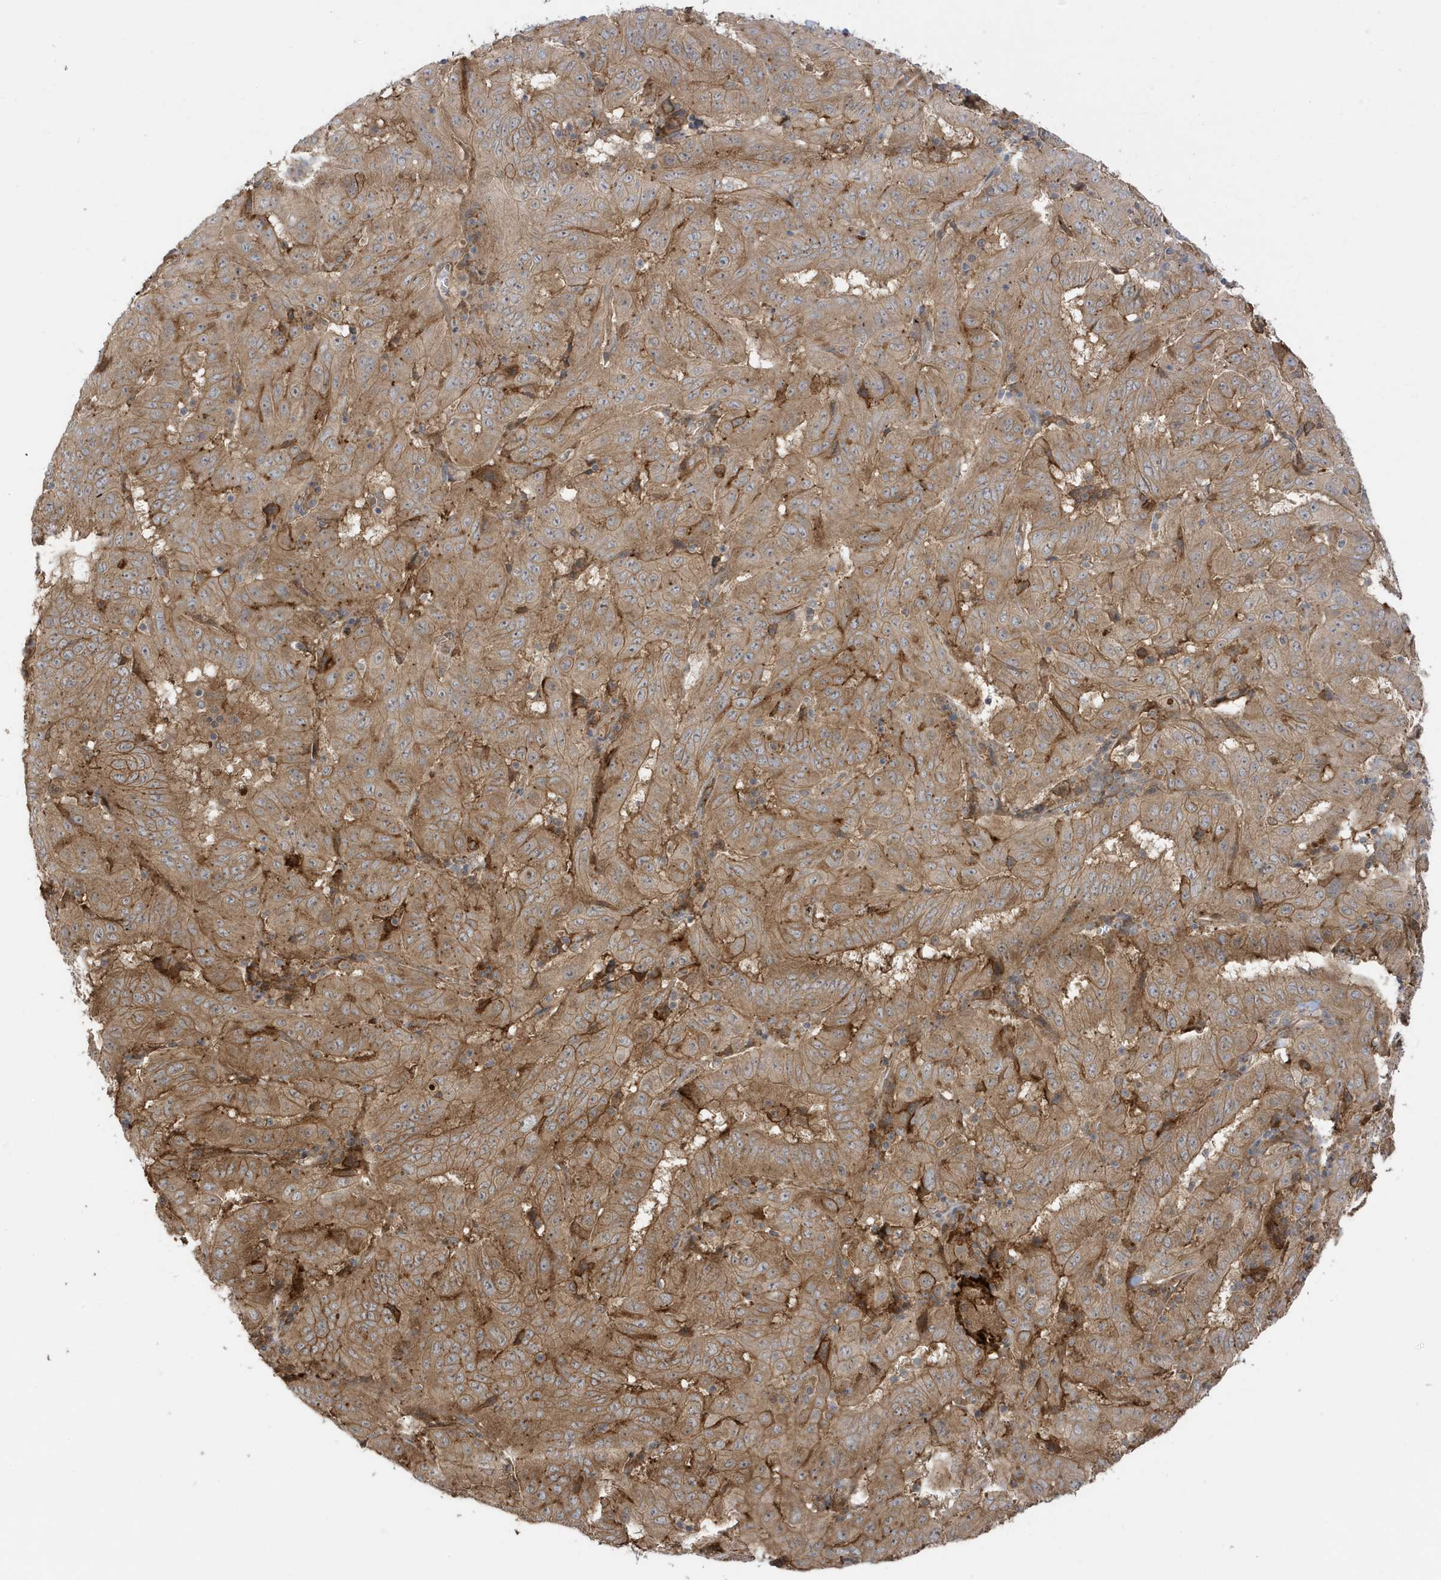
{"staining": {"intensity": "moderate", "quantity": ">75%", "location": "cytoplasmic/membranous"}, "tissue": "pancreatic cancer", "cell_type": "Tumor cells", "image_type": "cancer", "snomed": [{"axis": "morphology", "description": "Adenocarcinoma, NOS"}, {"axis": "topography", "description": "Pancreas"}], "caption": "Approximately >75% of tumor cells in adenocarcinoma (pancreatic) reveal moderate cytoplasmic/membranous protein staining as visualized by brown immunohistochemical staining.", "gene": "CDC42EP3", "patient": {"sex": "male", "age": 63}}